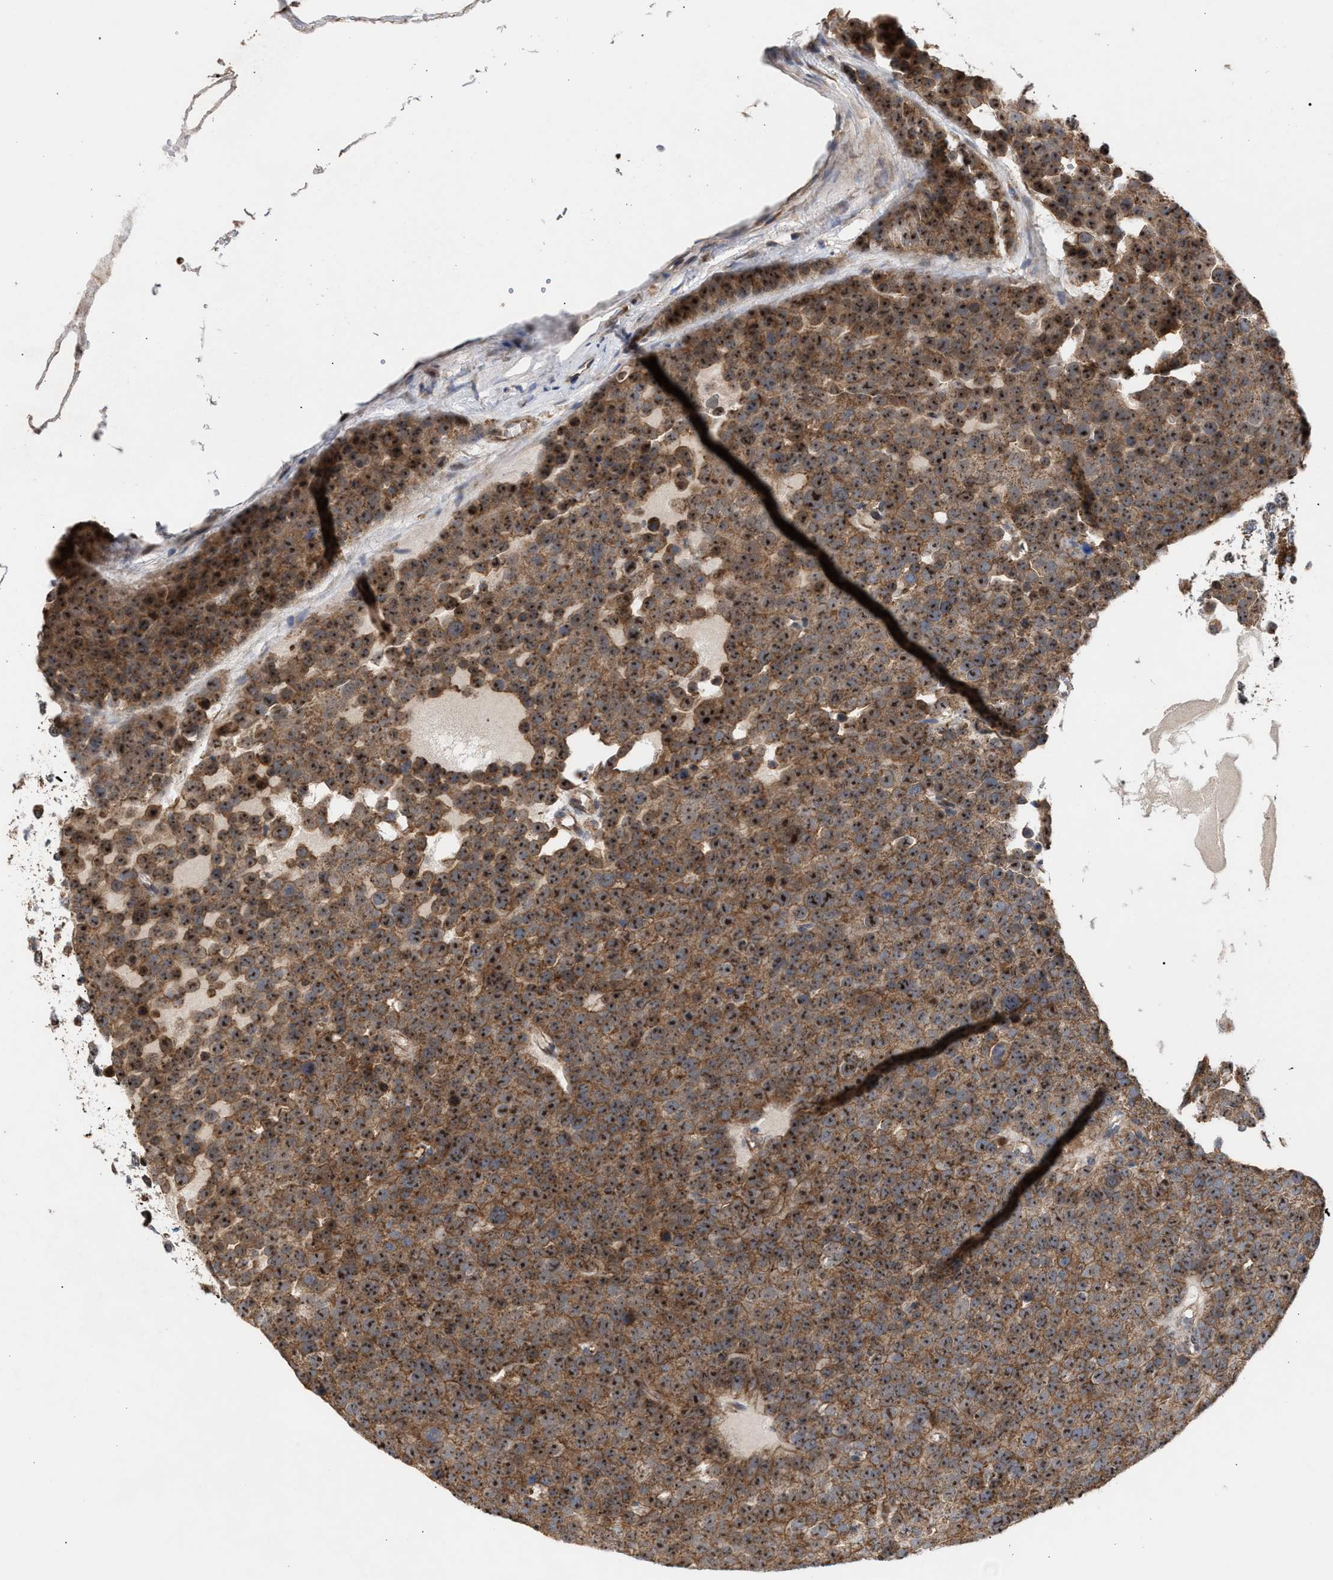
{"staining": {"intensity": "strong", "quantity": ">75%", "location": "cytoplasmic/membranous,nuclear"}, "tissue": "testis cancer", "cell_type": "Tumor cells", "image_type": "cancer", "snomed": [{"axis": "morphology", "description": "Seminoma, NOS"}, {"axis": "topography", "description": "Testis"}], "caption": "This micrograph shows testis cancer stained with IHC to label a protein in brown. The cytoplasmic/membranous and nuclear of tumor cells show strong positivity for the protein. Nuclei are counter-stained blue.", "gene": "EXOSC2", "patient": {"sex": "male", "age": 71}}